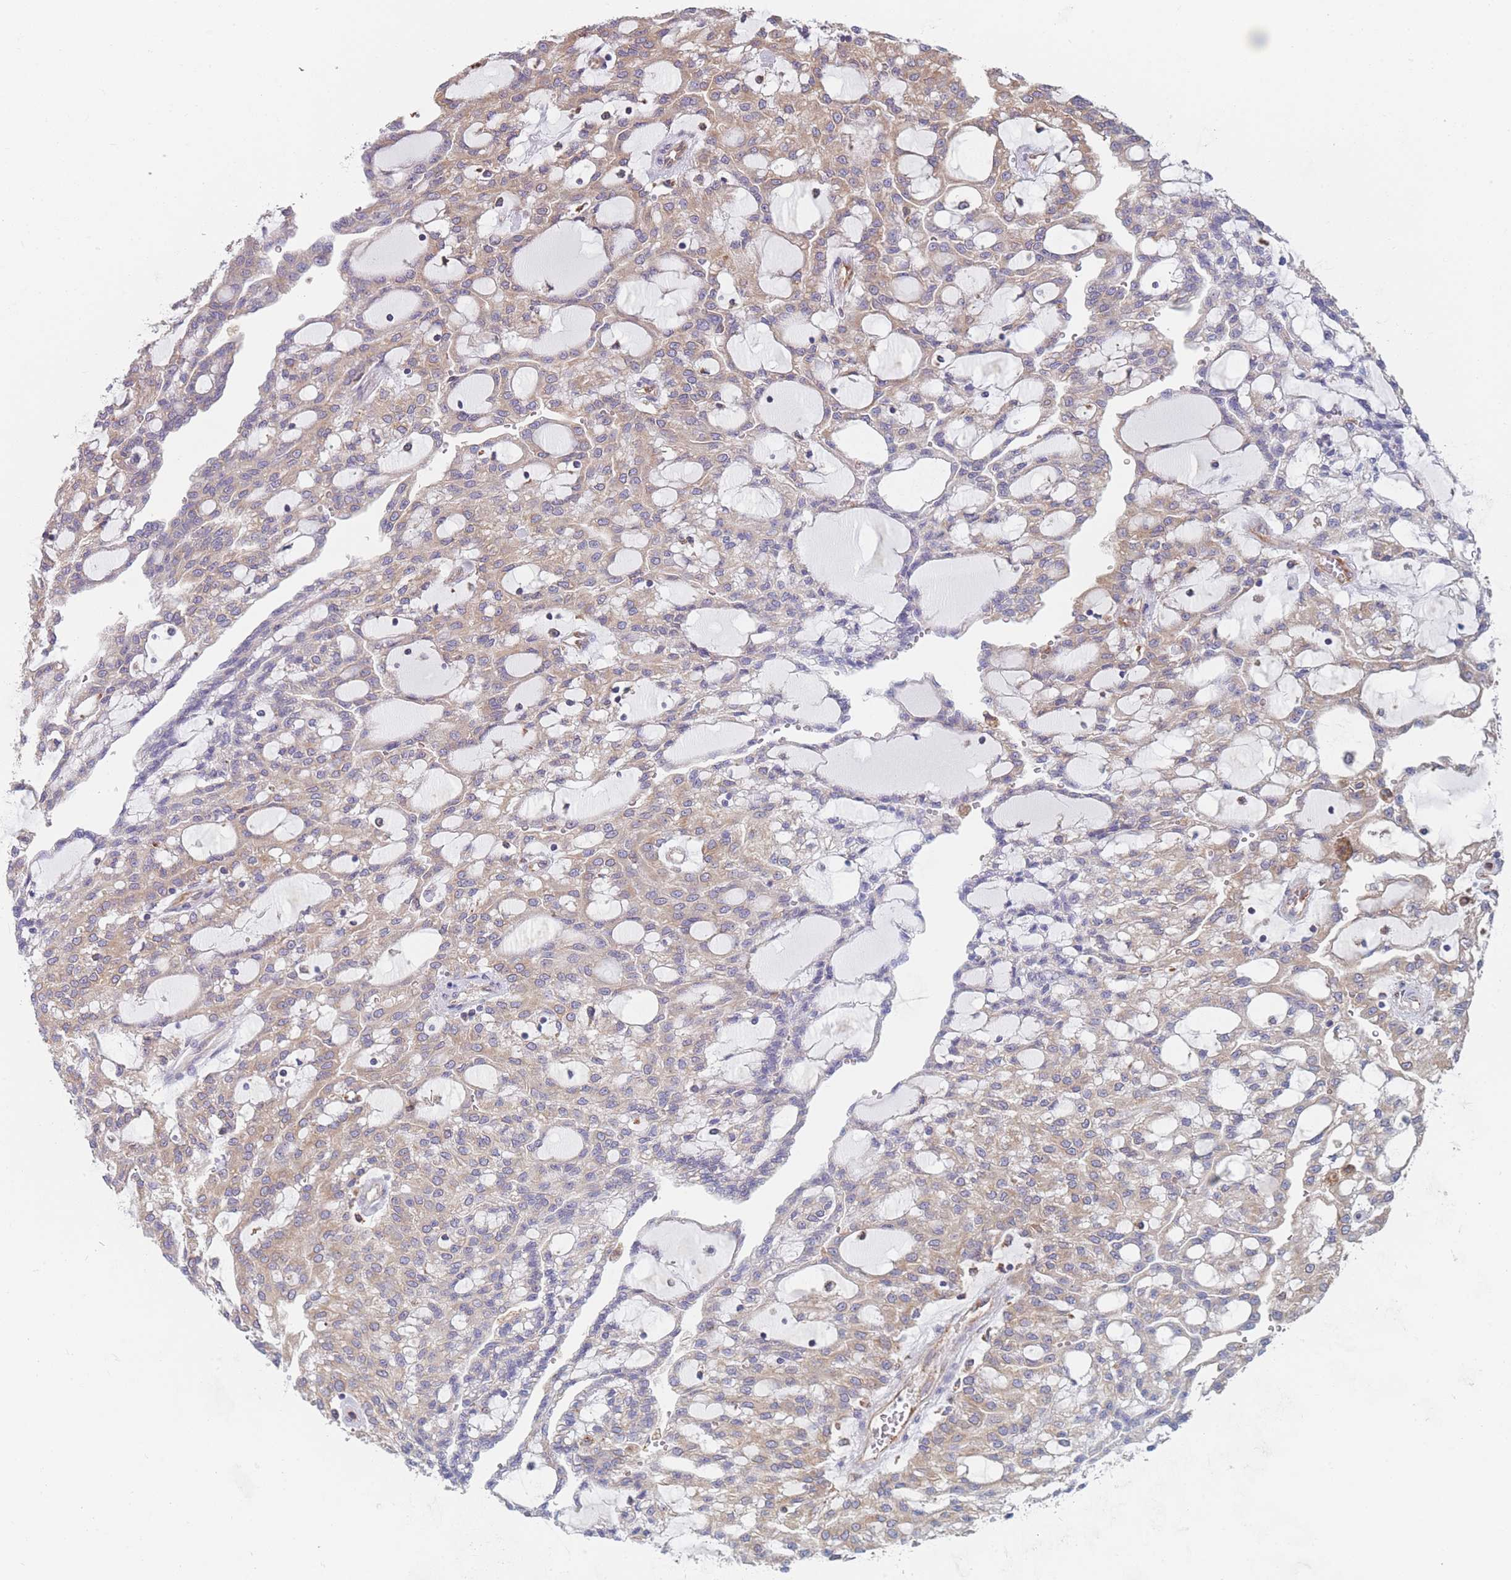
{"staining": {"intensity": "weak", "quantity": ">75%", "location": "cytoplasmic/membranous"}, "tissue": "renal cancer", "cell_type": "Tumor cells", "image_type": "cancer", "snomed": [{"axis": "morphology", "description": "Adenocarcinoma, NOS"}, {"axis": "topography", "description": "Kidney"}], "caption": "The histopathology image reveals staining of renal adenocarcinoma, revealing weak cytoplasmic/membranous protein staining (brown color) within tumor cells. (DAB (3,3'-diaminobenzidine) IHC, brown staining for protein, blue staining for nuclei).", "gene": "OR7C2", "patient": {"sex": "male", "age": 63}}